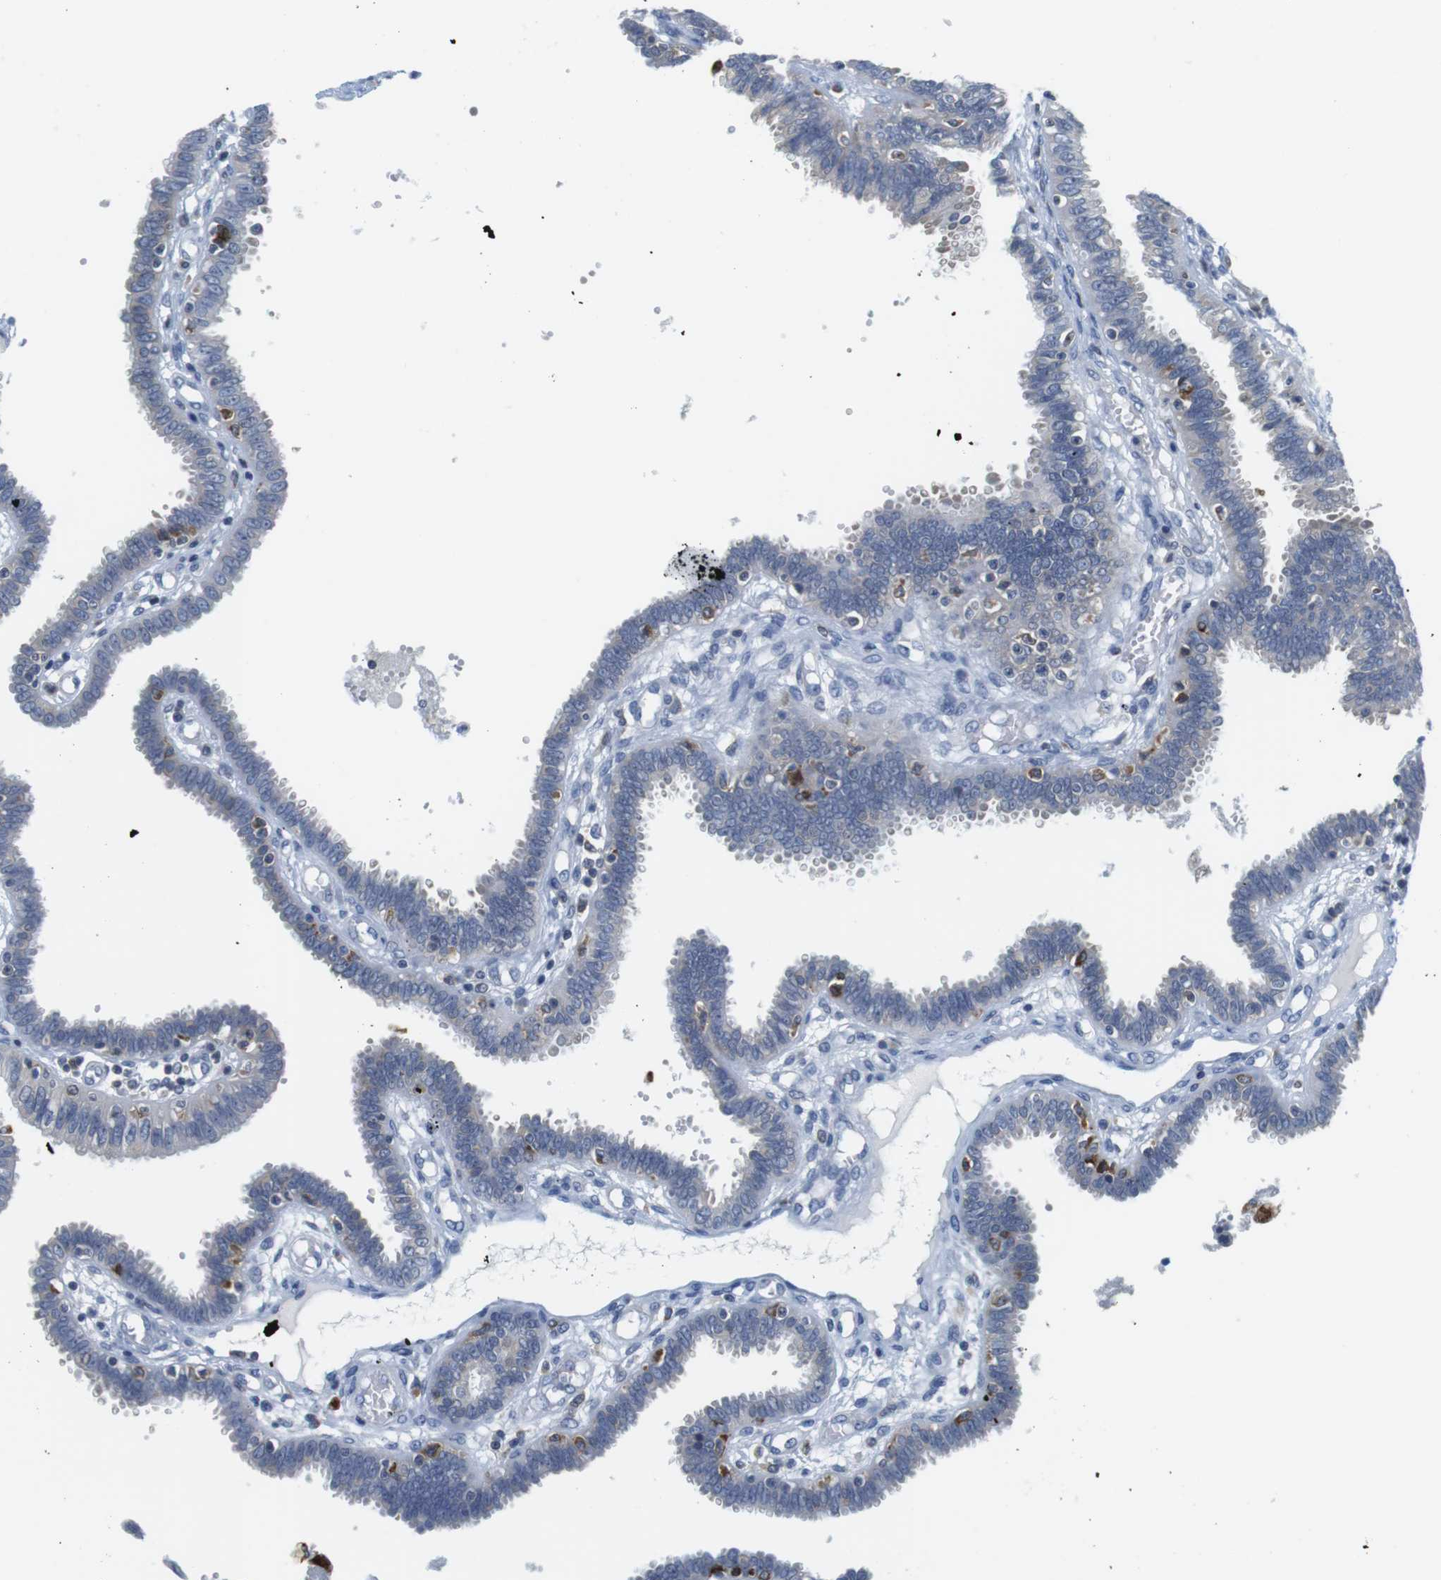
{"staining": {"intensity": "negative", "quantity": "none", "location": "none"}, "tissue": "fallopian tube", "cell_type": "Glandular cells", "image_type": "normal", "snomed": [{"axis": "morphology", "description": "Normal tissue, NOS"}, {"axis": "topography", "description": "Fallopian tube"}], "caption": "This is an IHC image of normal fallopian tube. There is no positivity in glandular cells.", "gene": "CNGA2", "patient": {"sex": "female", "age": 32}}